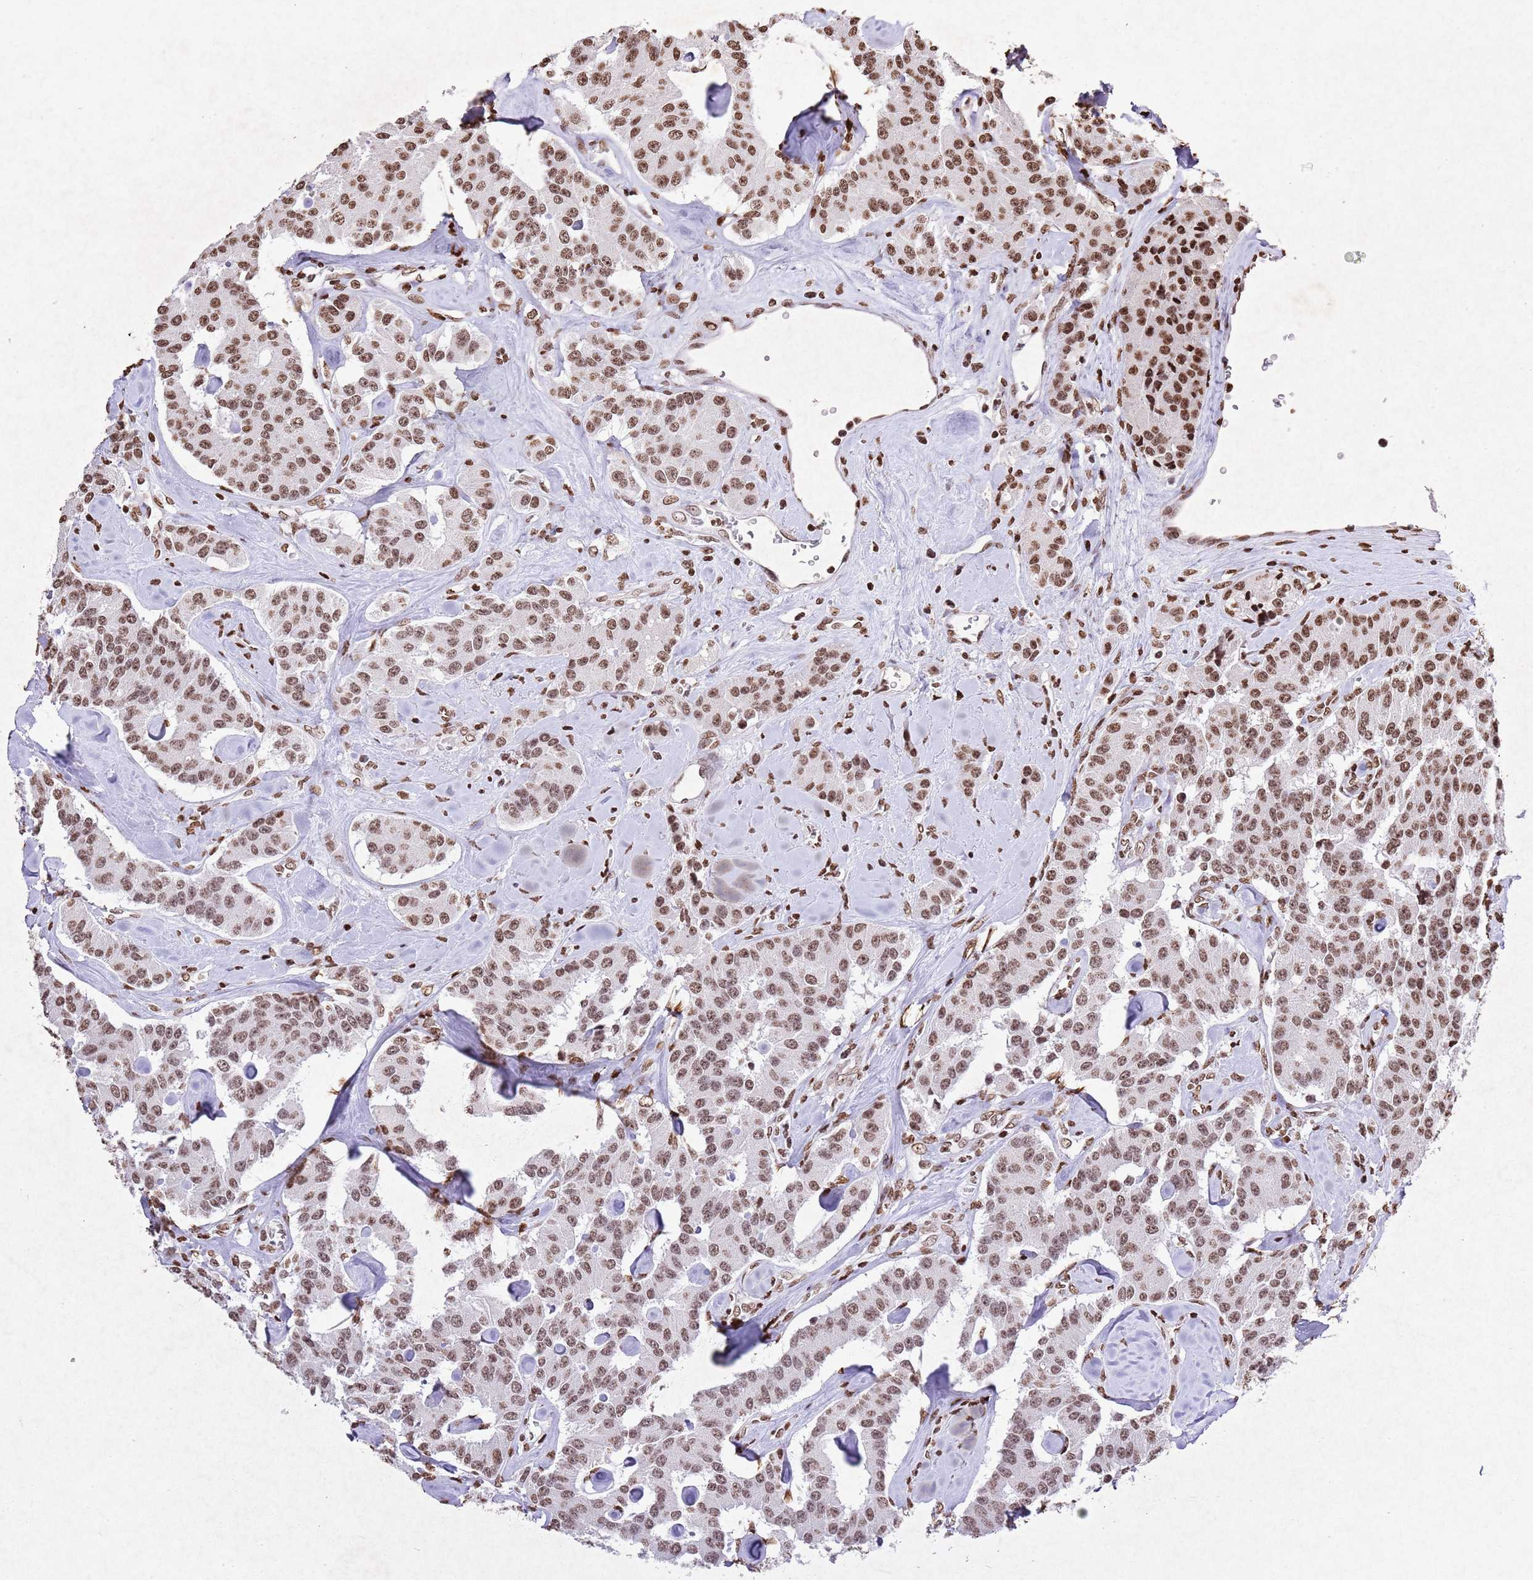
{"staining": {"intensity": "moderate", "quantity": ">75%", "location": "nuclear"}, "tissue": "carcinoid", "cell_type": "Tumor cells", "image_type": "cancer", "snomed": [{"axis": "morphology", "description": "Carcinoid, malignant, NOS"}, {"axis": "topography", "description": "Pancreas"}], "caption": "Carcinoid (malignant) stained for a protein reveals moderate nuclear positivity in tumor cells.", "gene": "BMAL1", "patient": {"sex": "male", "age": 41}}